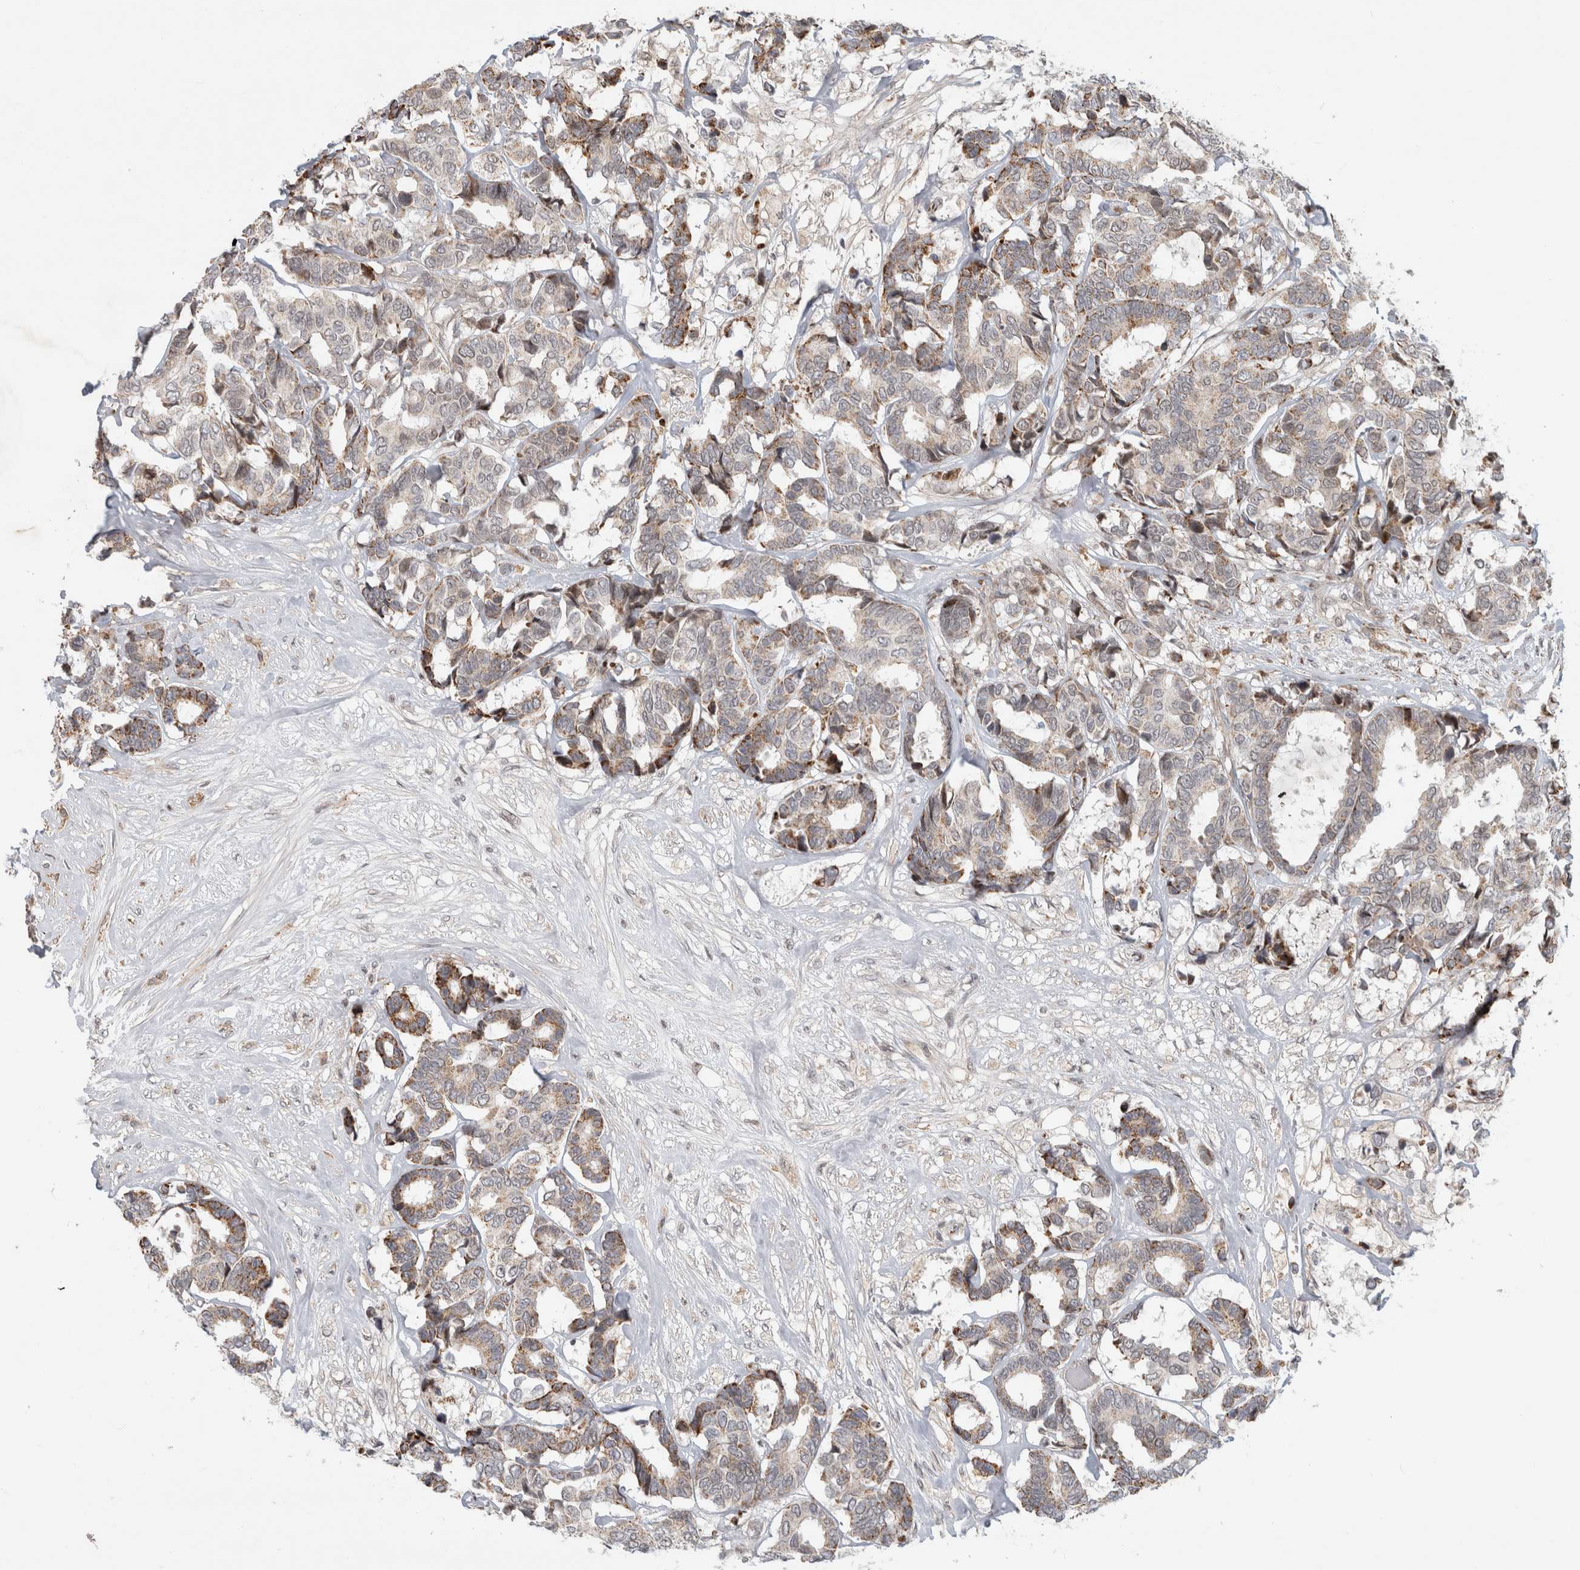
{"staining": {"intensity": "weak", "quantity": ">75%", "location": "cytoplasmic/membranous"}, "tissue": "breast cancer", "cell_type": "Tumor cells", "image_type": "cancer", "snomed": [{"axis": "morphology", "description": "Duct carcinoma"}, {"axis": "topography", "description": "Breast"}], "caption": "A brown stain labels weak cytoplasmic/membranous positivity of a protein in breast cancer (intraductal carcinoma) tumor cells.", "gene": "INSRR", "patient": {"sex": "female", "age": 87}}